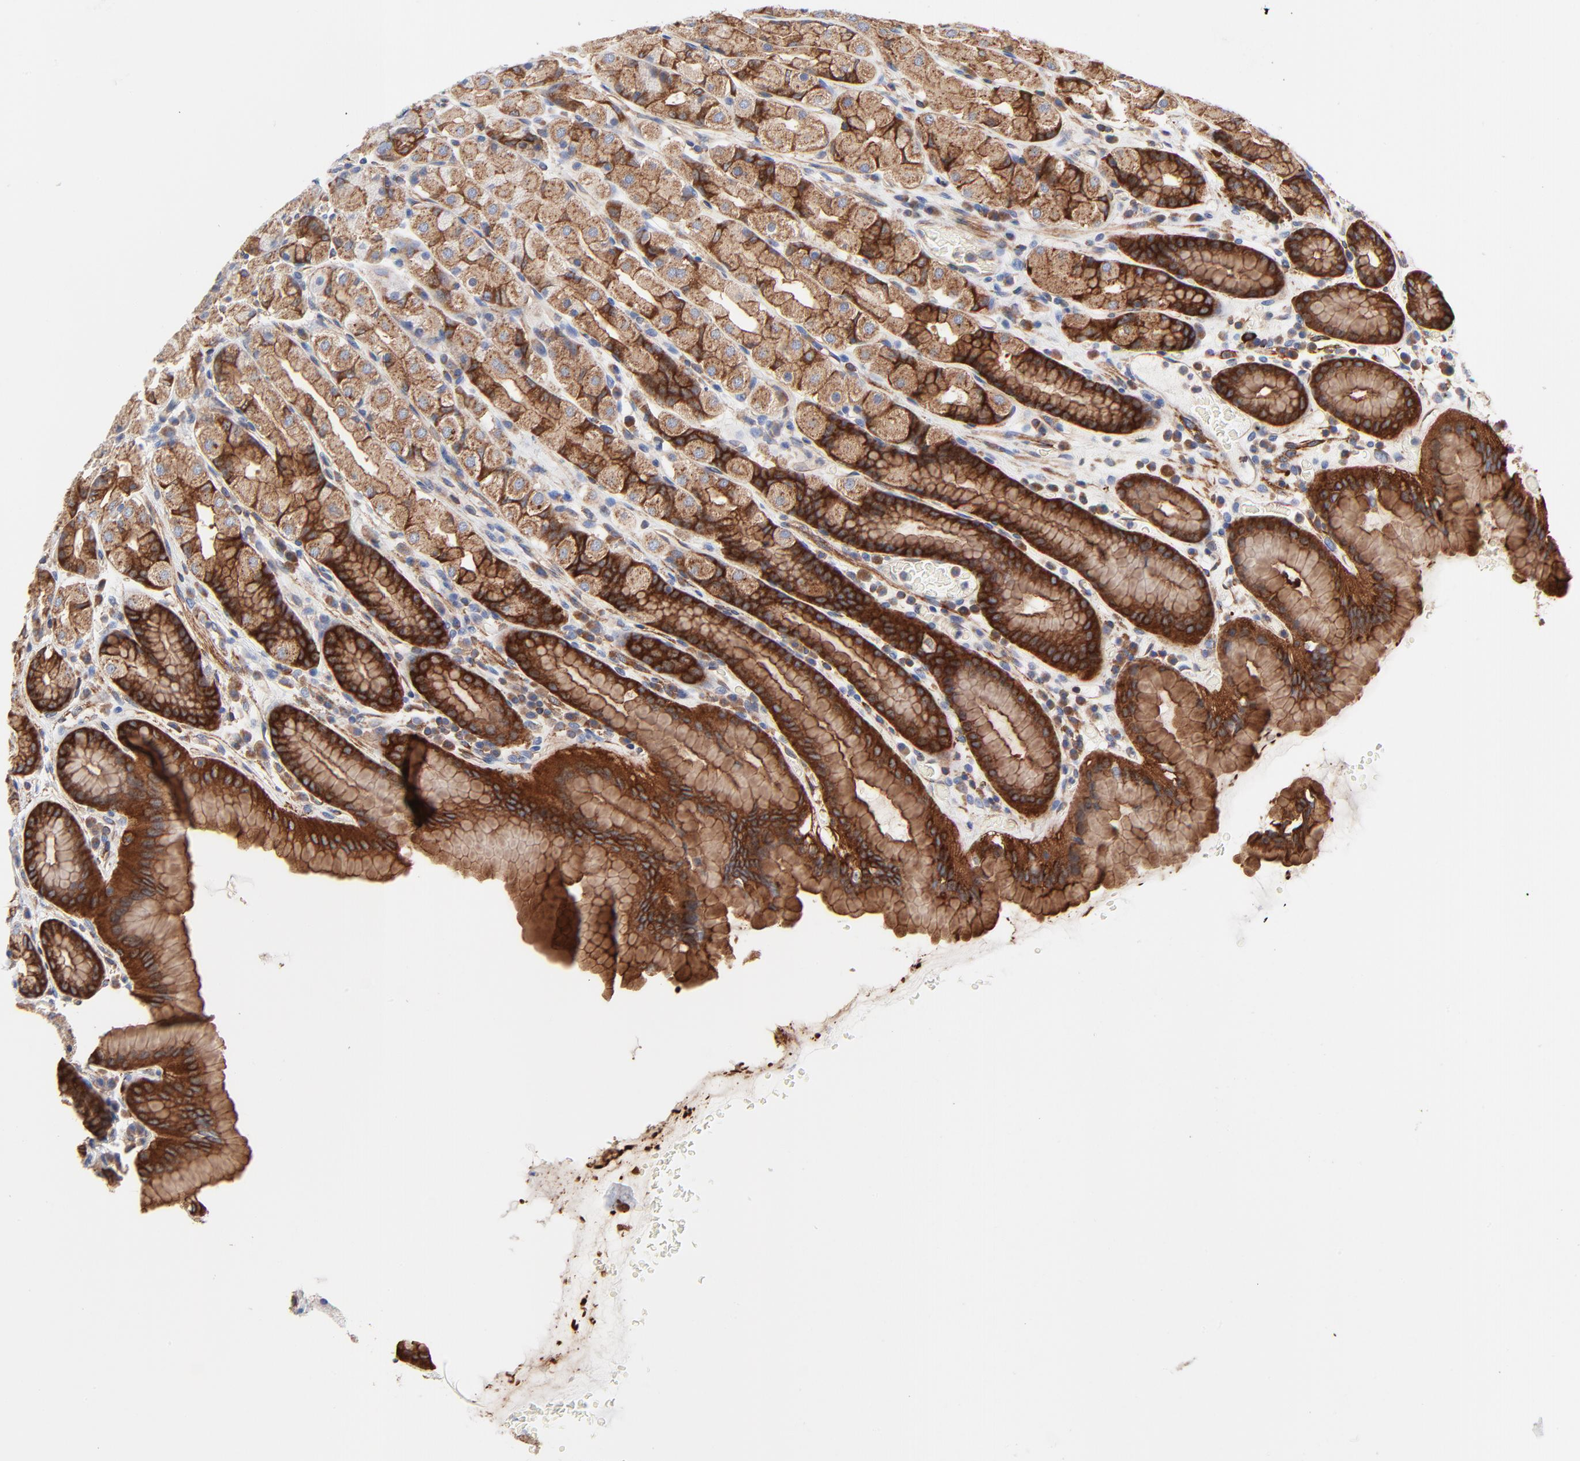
{"staining": {"intensity": "strong", "quantity": "25%-75%", "location": "cytoplasmic/membranous"}, "tissue": "stomach", "cell_type": "Glandular cells", "image_type": "normal", "snomed": [{"axis": "morphology", "description": "Normal tissue, NOS"}, {"axis": "topography", "description": "Stomach, upper"}], "caption": "Immunohistochemistry photomicrograph of normal stomach: human stomach stained using IHC reveals high levels of strong protein expression localized specifically in the cytoplasmic/membranous of glandular cells, appearing as a cytoplasmic/membranous brown color.", "gene": "CD2AP", "patient": {"sex": "male", "age": 68}}